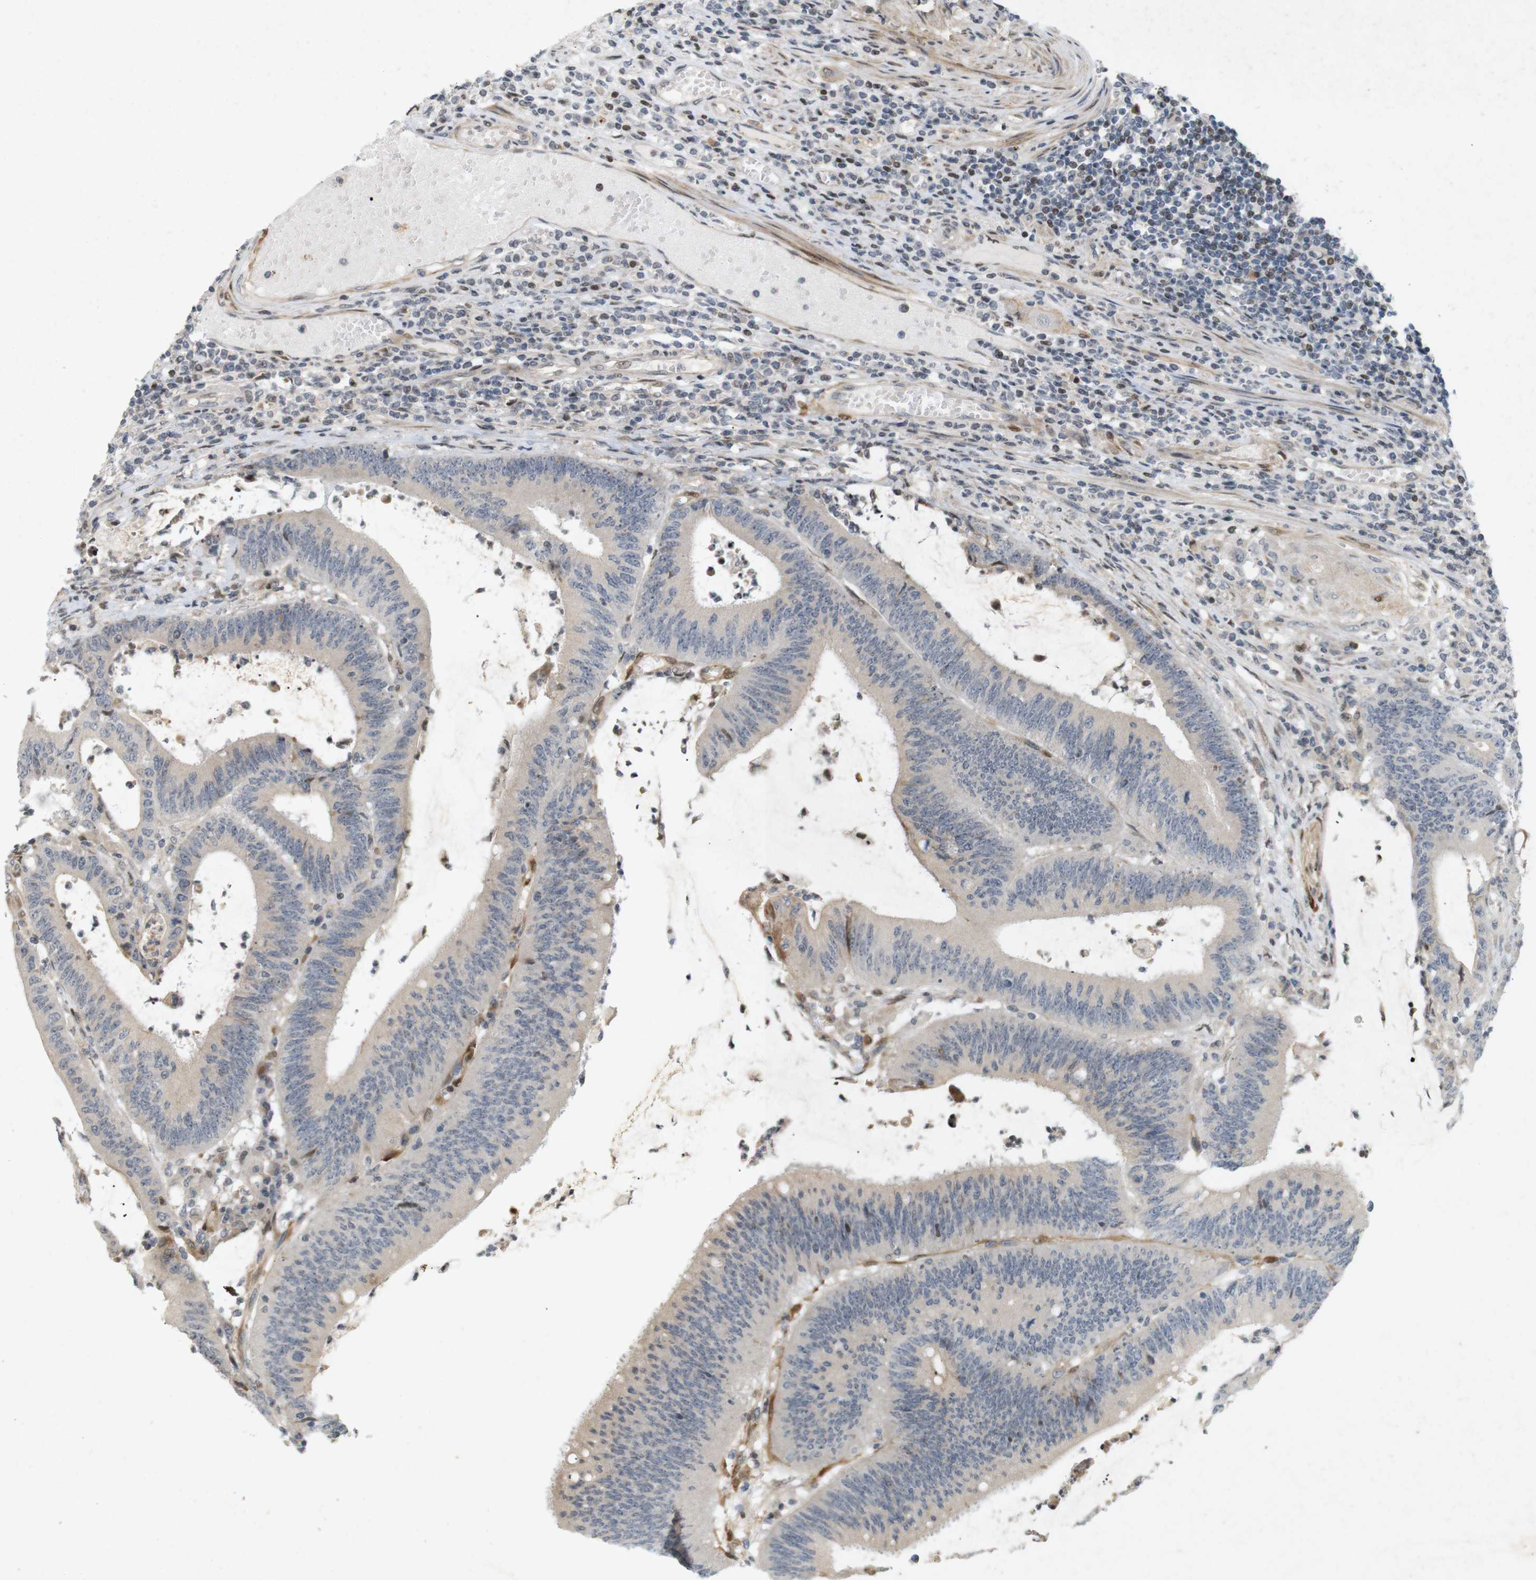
{"staining": {"intensity": "negative", "quantity": "none", "location": "none"}, "tissue": "colorectal cancer", "cell_type": "Tumor cells", "image_type": "cancer", "snomed": [{"axis": "morphology", "description": "Adenocarcinoma, NOS"}, {"axis": "topography", "description": "Rectum"}], "caption": "An immunohistochemistry (IHC) image of colorectal cancer (adenocarcinoma) is shown. There is no staining in tumor cells of colorectal cancer (adenocarcinoma). (Stains: DAB IHC with hematoxylin counter stain, Microscopy: brightfield microscopy at high magnification).", "gene": "PPP1R14A", "patient": {"sex": "female", "age": 66}}